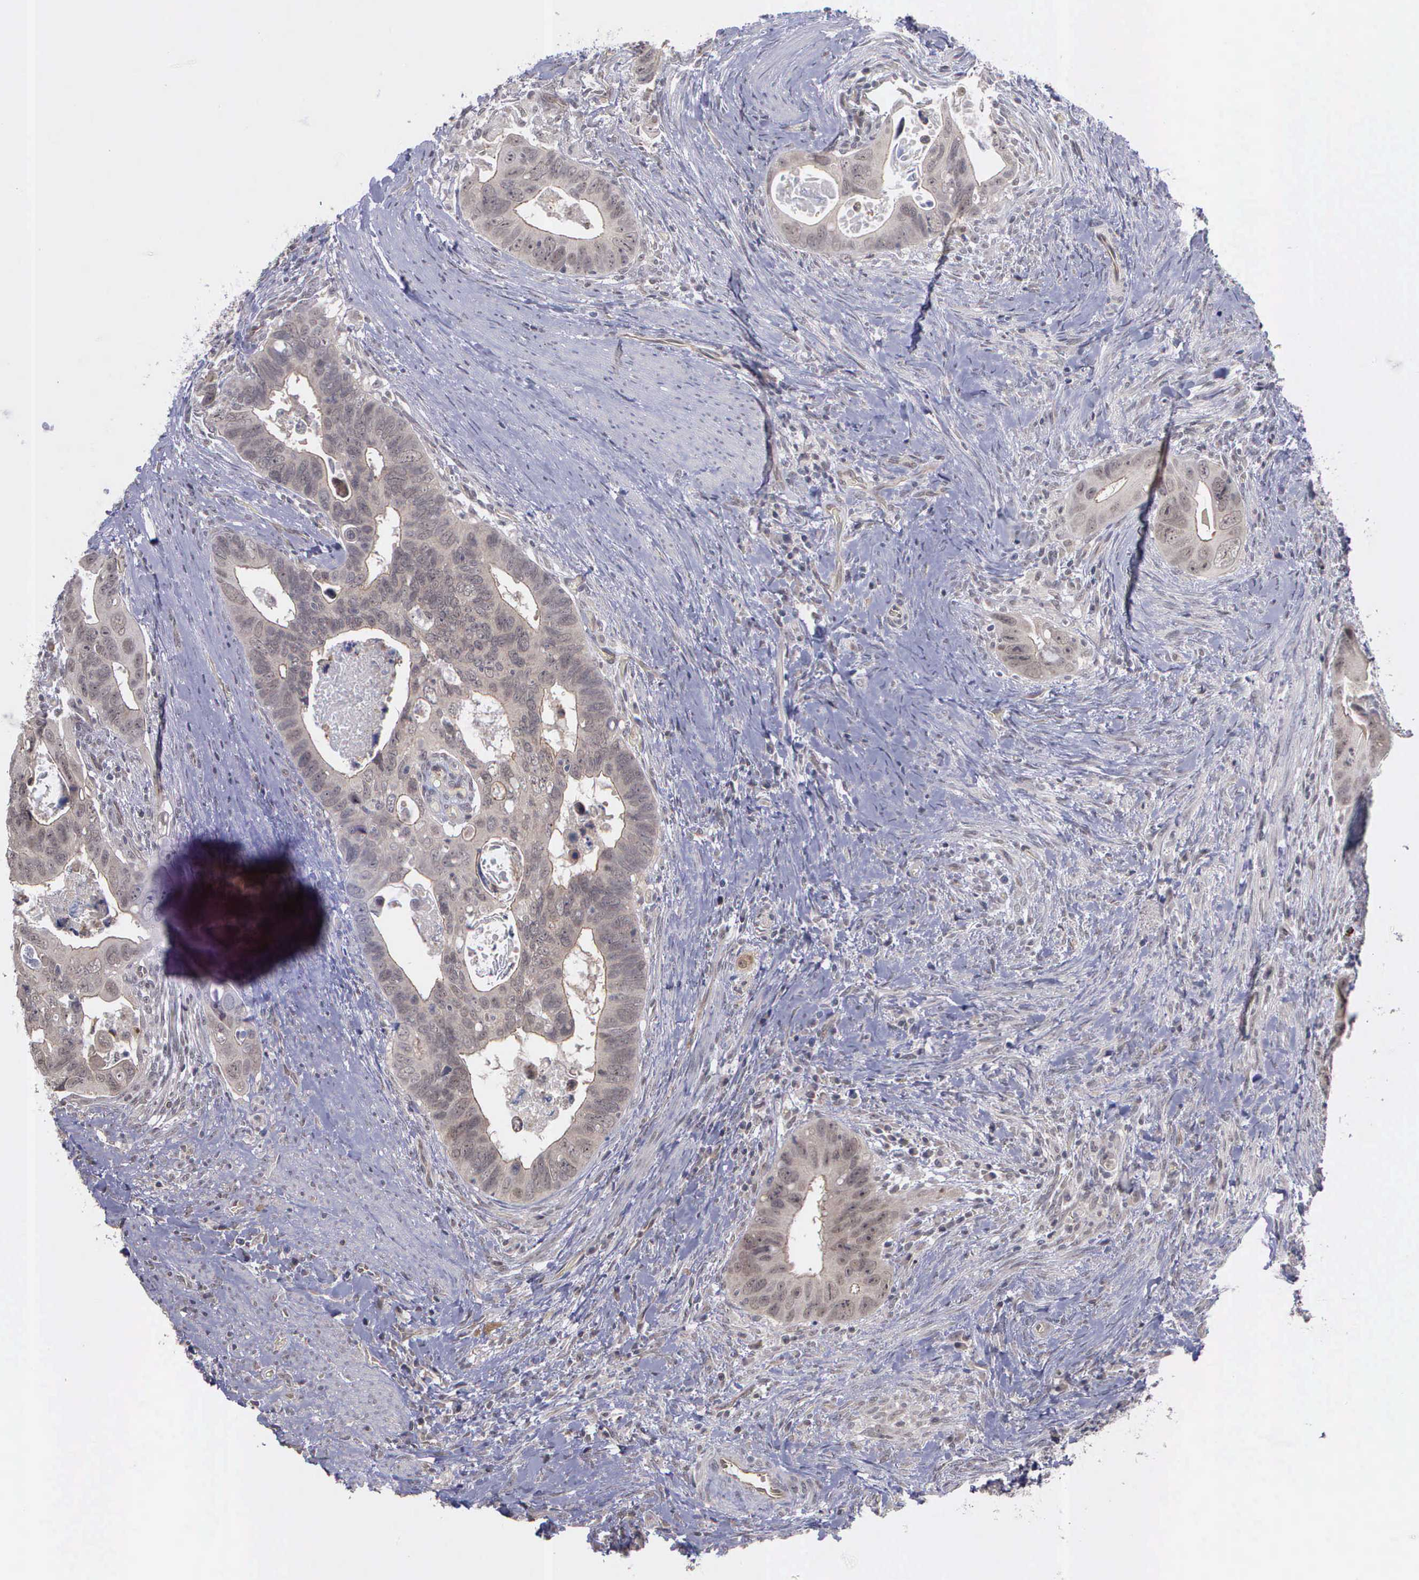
{"staining": {"intensity": "weak", "quantity": ">75%", "location": "cytoplasmic/membranous,nuclear"}, "tissue": "colorectal cancer", "cell_type": "Tumor cells", "image_type": "cancer", "snomed": [{"axis": "morphology", "description": "Adenocarcinoma, NOS"}, {"axis": "topography", "description": "Rectum"}], "caption": "Protein staining of colorectal adenocarcinoma tissue reveals weak cytoplasmic/membranous and nuclear positivity in approximately >75% of tumor cells.", "gene": "MAP3K9", "patient": {"sex": "male", "age": 53}}